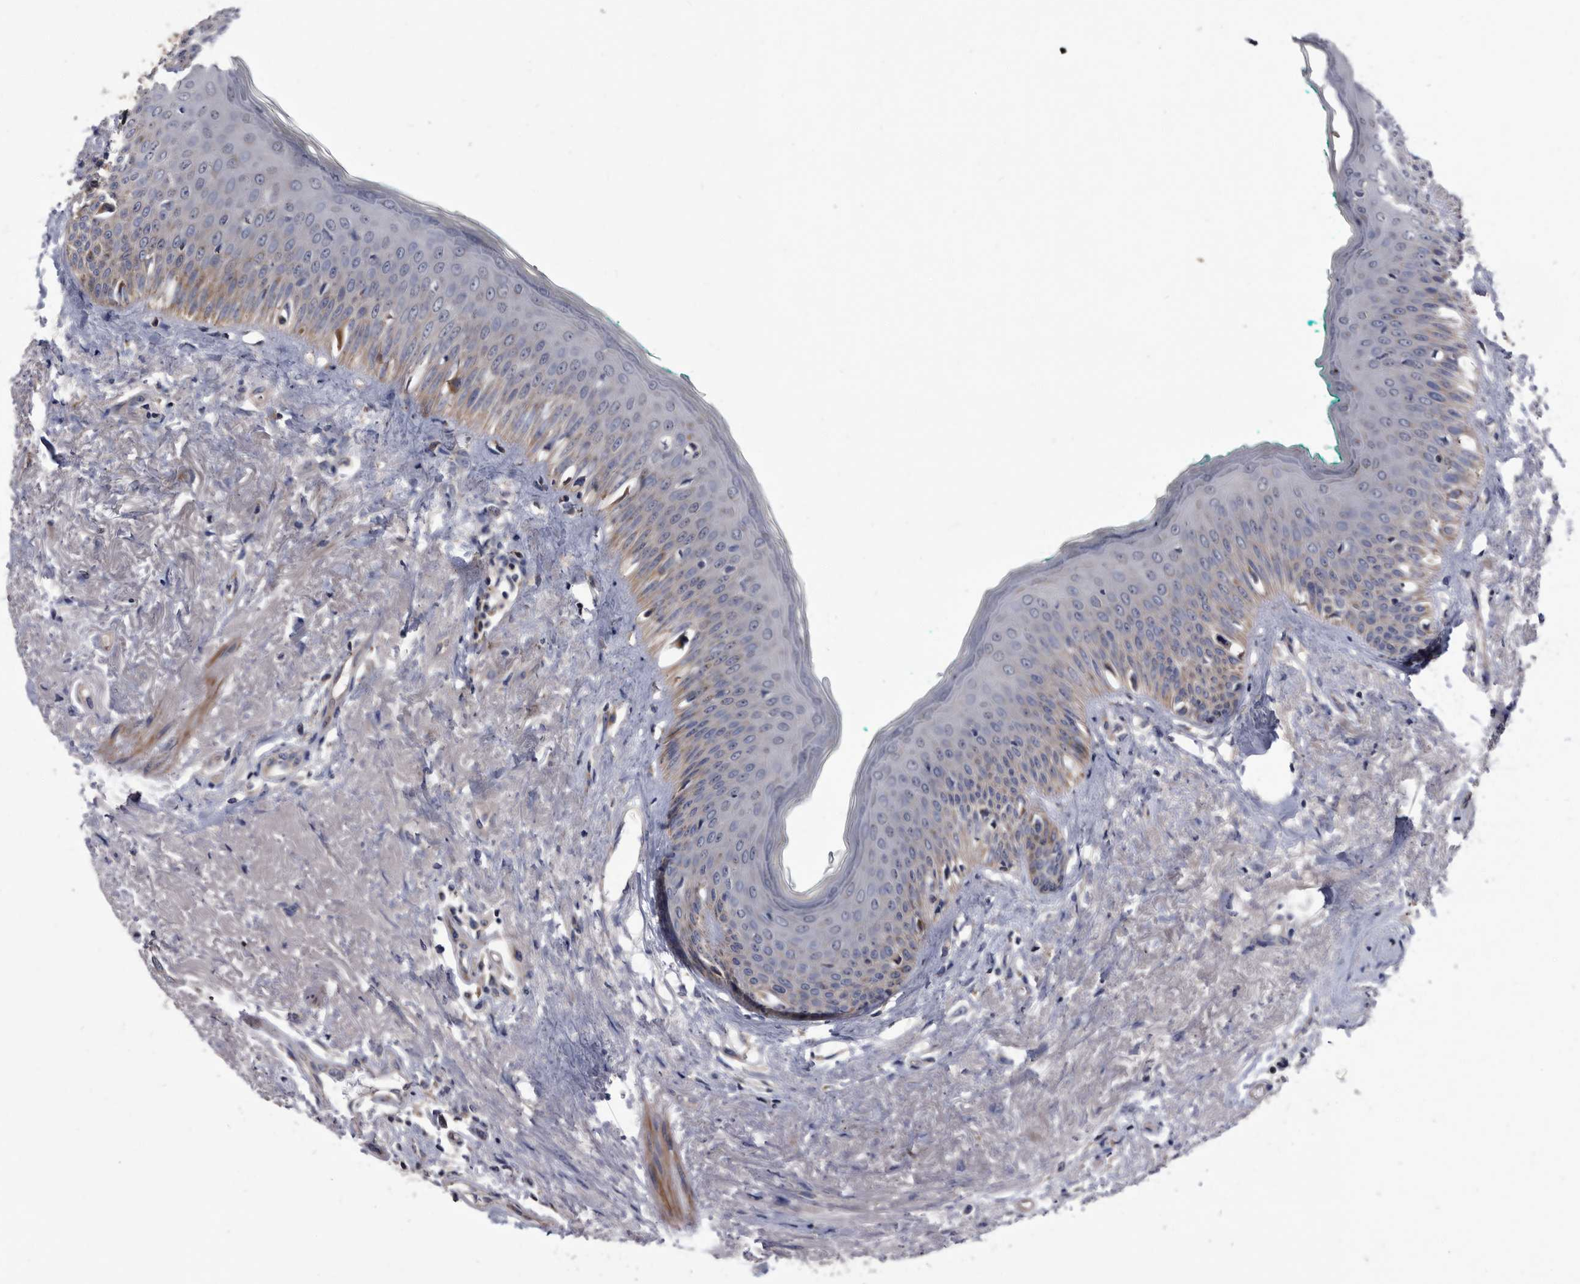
{"staining": {"intensity": "weak", "quantity": "<25%", "location": "cytoplasmic/membranous"}, "tissue": "oral mucosa", "cell_type": "Squamous epithelial cells", "image_type": "normal", "snomed": [{"axis": "morphology", "description": "Normal tissue, NOS"}, {"axis": "topography", "description": "Oral tissue"}], "caption": "DAB immunohistochemical staining of unremarkable human oral mucosa displays no significant positivity in squamous epithelial cells.", "gene": "DTNBP1", "patient": {"sex": "female", "age": 70}}